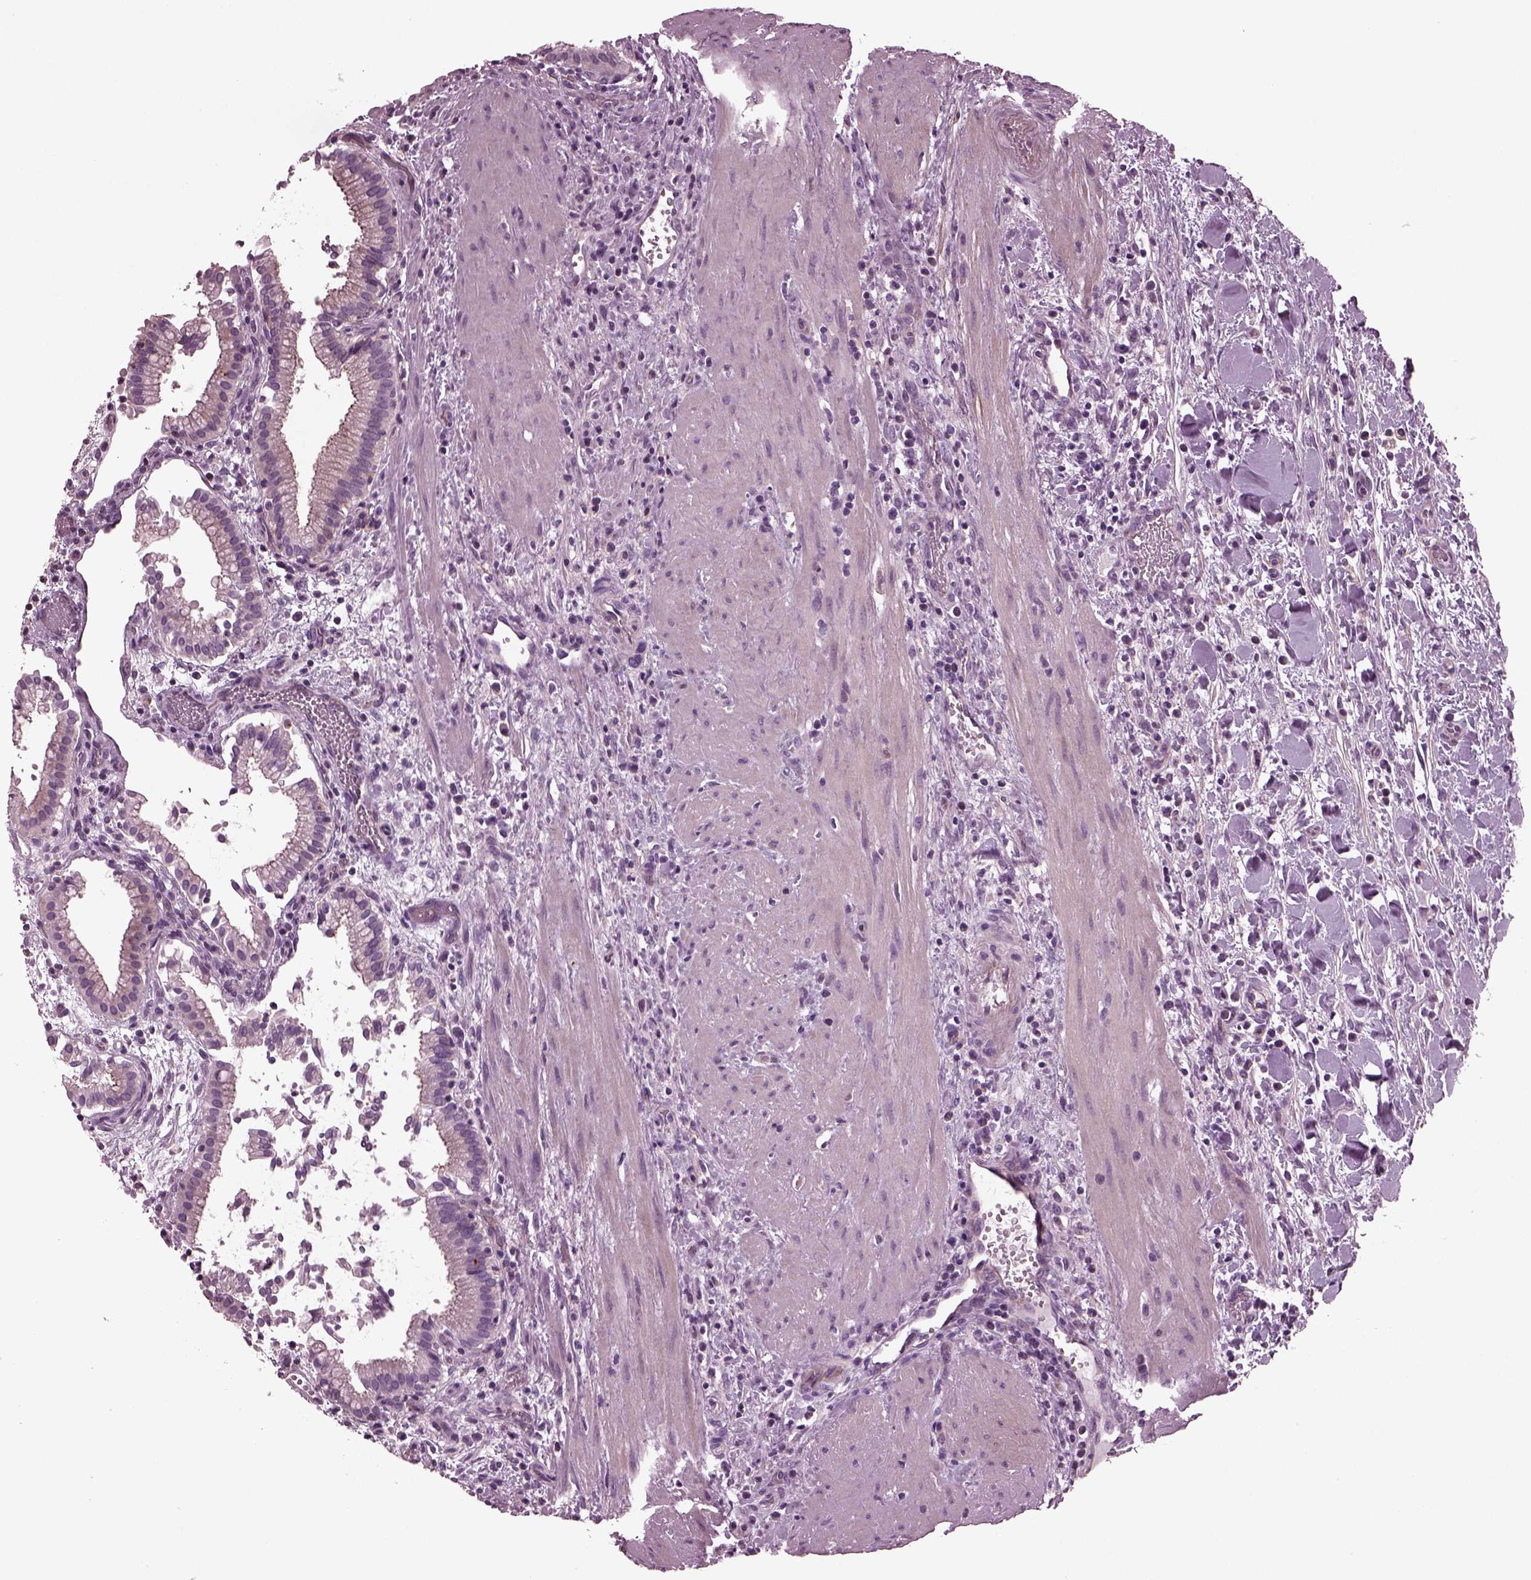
{"staining": {"intensity": "strong", "quantity": "<25%", "location": "cytoplasmic/membranous"}, "tissue": "gallbladder", "cell_type": "Glandular cells", "image_type": "normal", "snomed": [{"axis": "morphology", "description": "Normal tissue, NOS"}, {"axis": "topography", "description": "Gallbladder"}], "caption": "This is an image of immunohistochemistry (IHC) staining of benign gallbladder, which shows strong expression in the cytoplasmic/membranous of glandular cells.", "gene": "GDF11", "patient": {"sex": "male", "age": 42}}